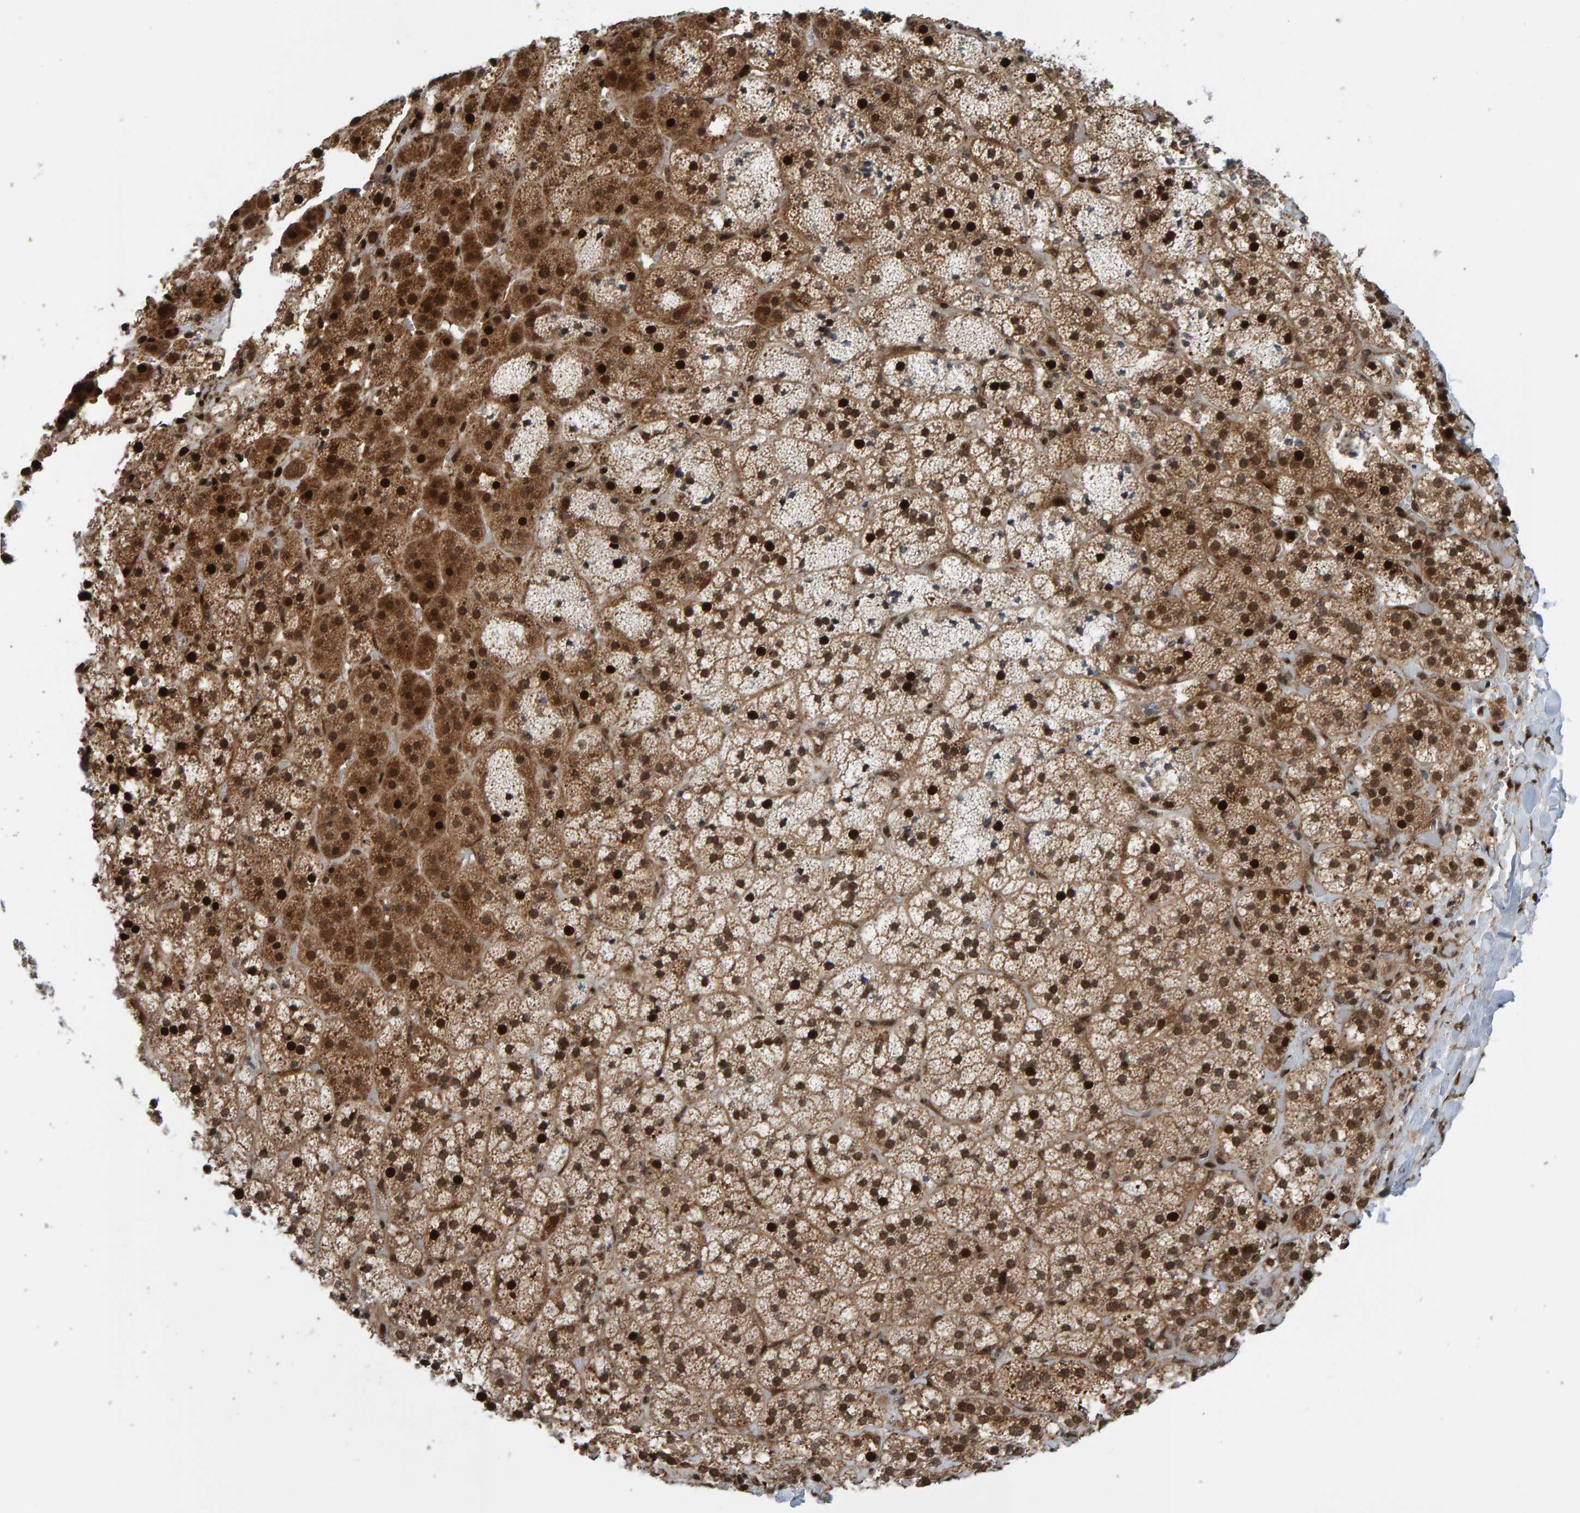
{"staining": {"intensity": "strong", "quantity": ">75%", "location": "cytoplasmic/membranous,nuclear"}, "tissue": "adrenal gland", "cell_type": "Glandular cells", "image_type": "normal", "snomed": [{"axis": "morphology", "description": "Normal tissue, NOS"}, {"axis": "topography", "description": "Adrenal gland"}], "caption": "This image displays normal adrenal gland stained with IHC to label a protein in brown. The cytoplasmic/membranous,nuclear of glandular cells show strong positivity for the protein. Nuclei are counter-stained blue.", "gene": "ZNF366", "patient": {"sex": "female", "age": 44}}